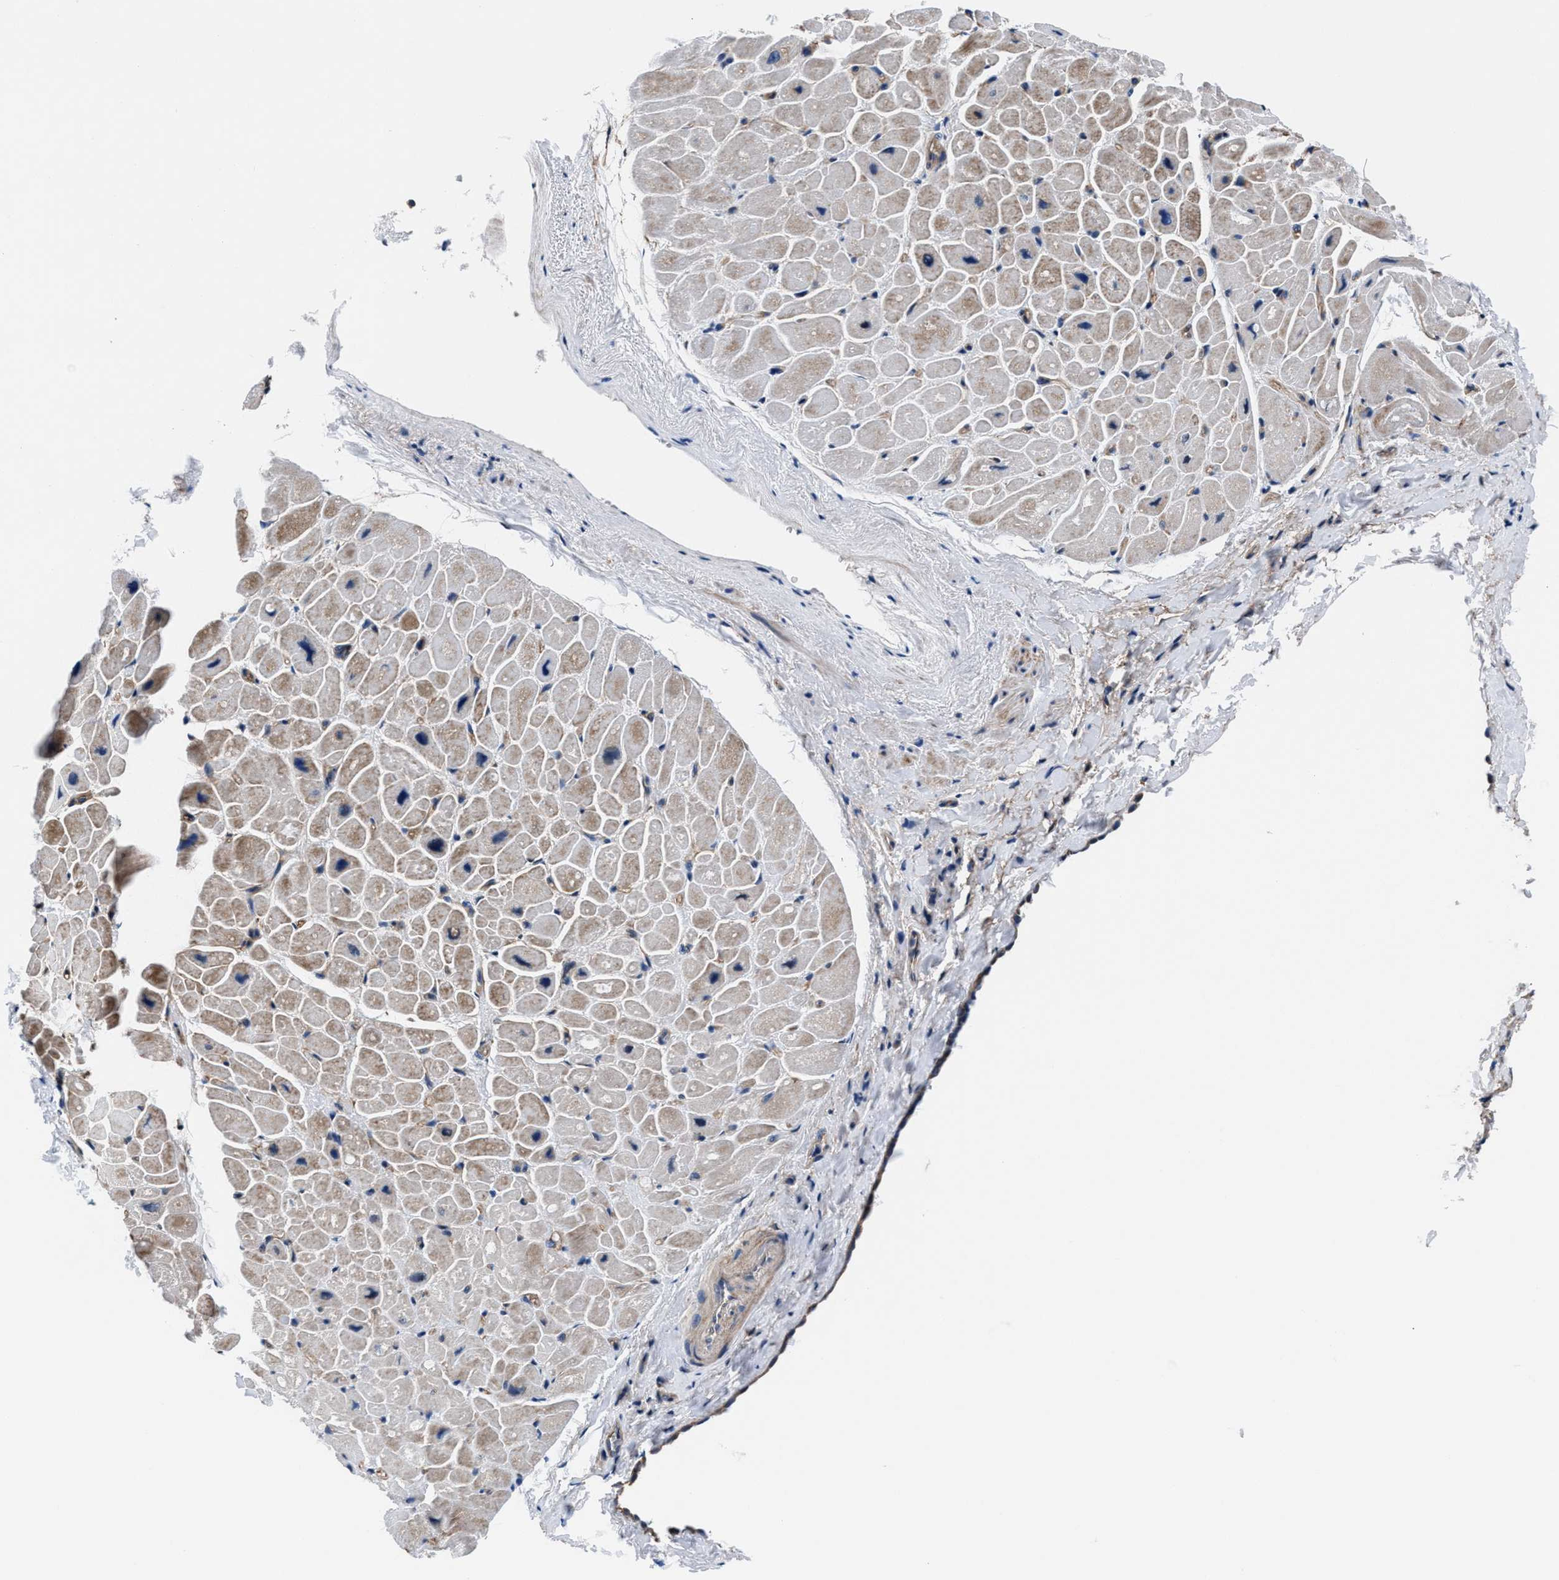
{"staining": {"intensity": "moderate", "quantity": "25%-75%", "location": "cytoplasmic/membranous"}, "tissue": "heart muscle", "cell_type": "Cardiomyocytes", "image_type": "normal", "snomed": [{"axis": "morphology", "description": "Normal tissue, NOS"}, {"axis": "topography", "description": "Heart"}], "caption": "About 25%-75% of cardiomyocytes in normal human heart muscle demonstrate moderate cytoplasmic/membranous protein positivity as visualized by brown immunohistochemical staining.", "gene": "NKTR", "patient": {"sex": "male", "age": 49}}